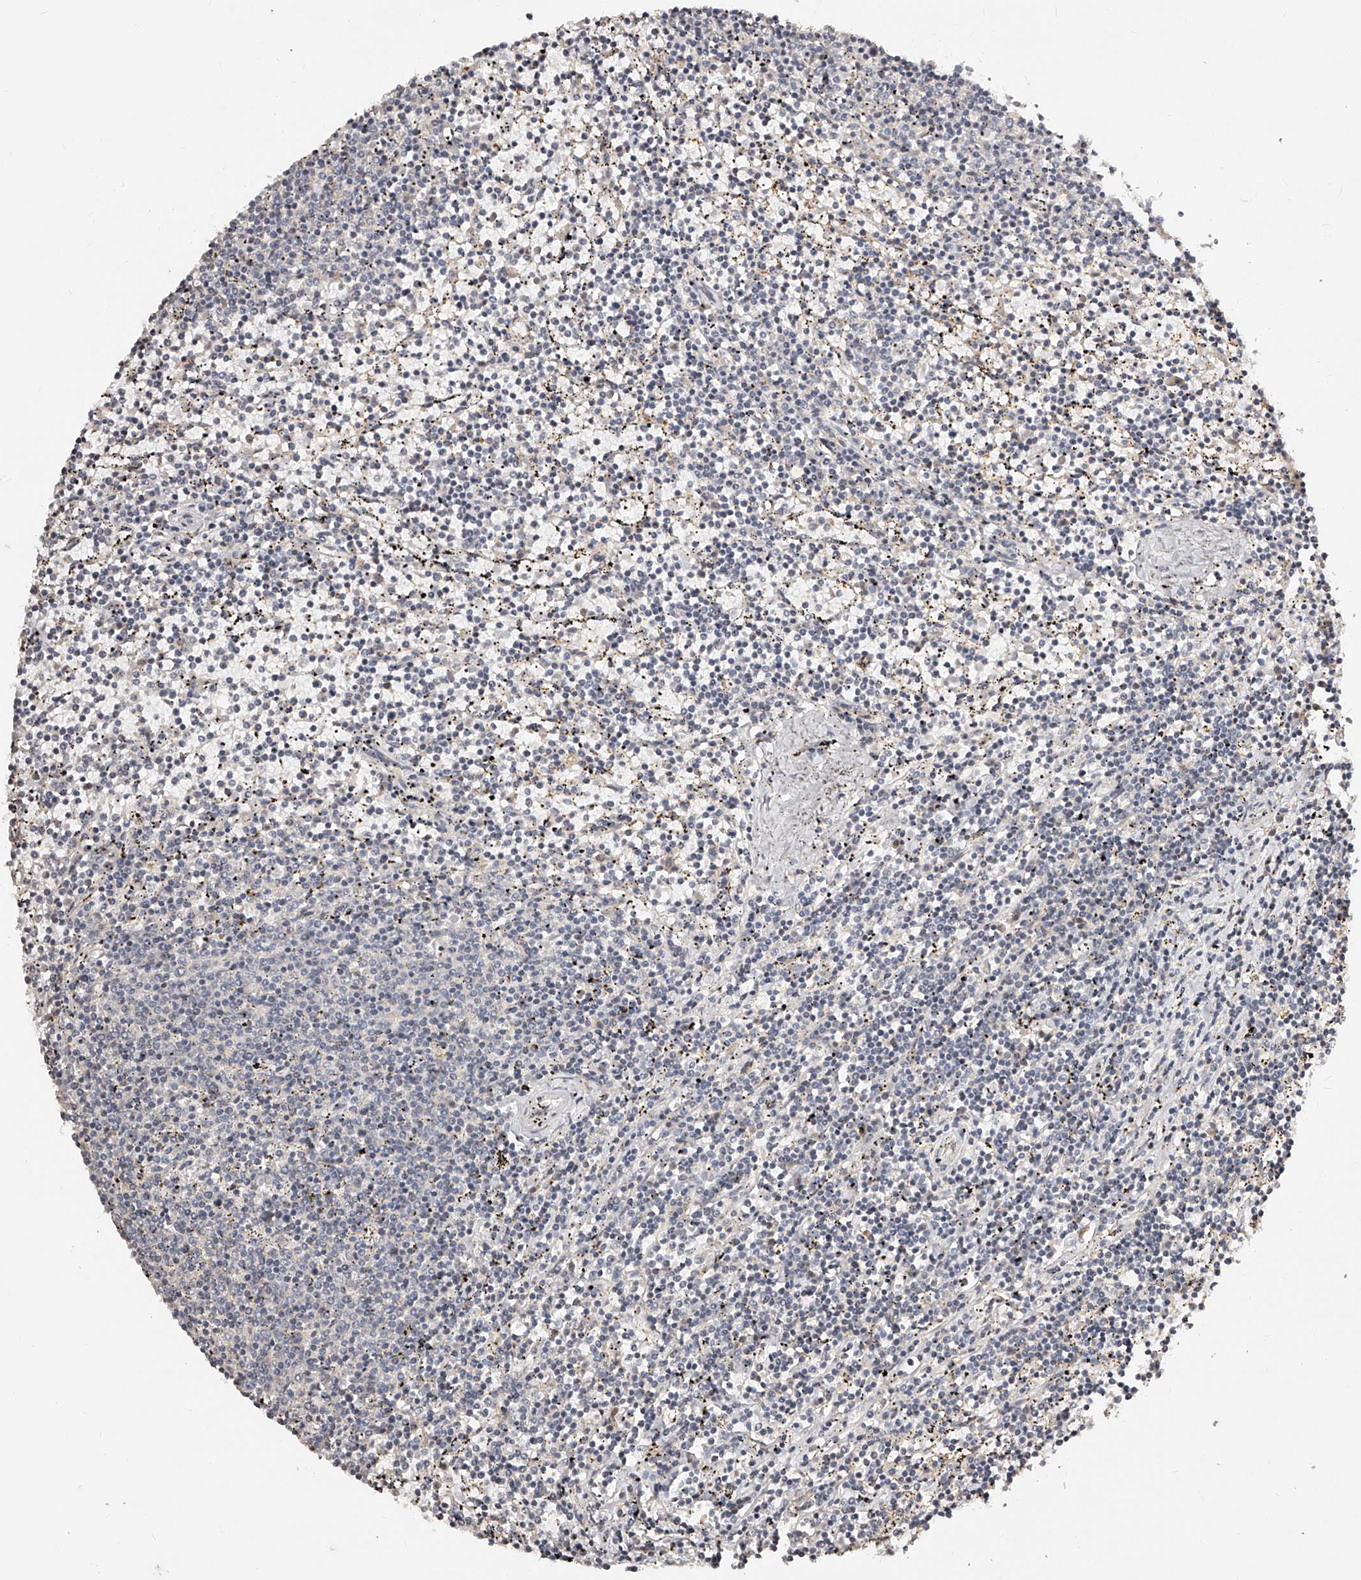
{"staining": {"intensity": "negative", "quantity": "none", "location": "none"}, "tissue": "lymphoma", "cell_type": "Tumor cells", "image_type": "cancer", "snomed": [{"axis": "morphology", "description": "Malignant lymphoma, non-Hodgkin's type, Low grade"}, {"axis": "topography", "description": "Spleen"}], "caption": "Lymphoma stained for a protein using immunohistochemistry reveals no staining tumor cells.", "gene": "ZNF789", "patient": {"sex": "female", "age": 50}}